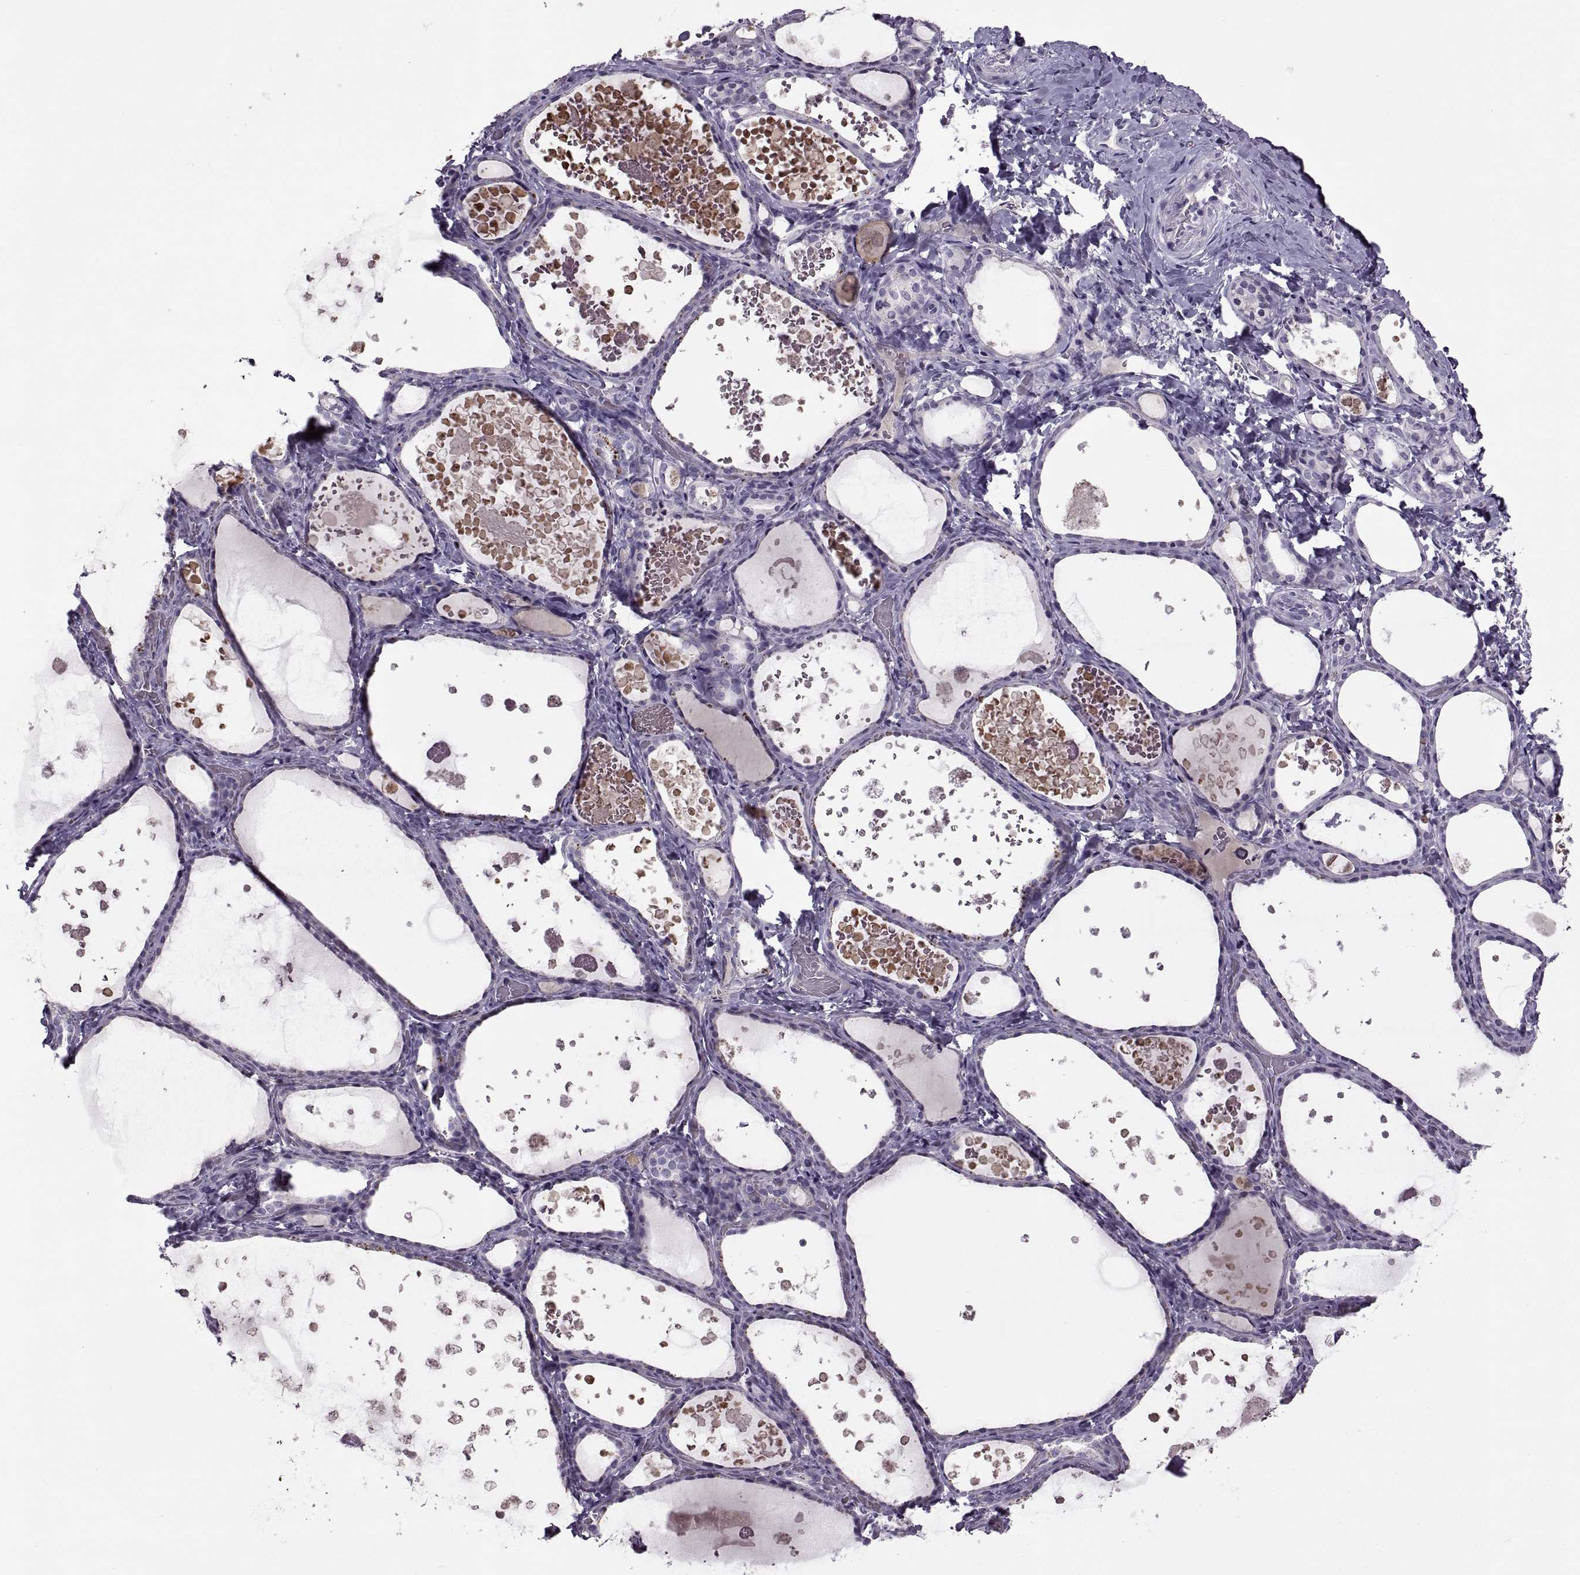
{"staining": {"intensity": "negative", "quantity": "none", "location": "none"}, "tissue": "thyroid gland", "cell_type": "Glandular cells", "image_type": "normal", "snomed": [{"axis": "morphology", "description": "Normal tissue, NOS"}, {"axis": "topography", "description": "Thyroid gland"}], "caption": "High power microscopy photomicrograph of an immunohistochemistry micrograph of unremarkable thyroid gland, revealing no significant expression in glandular cells.", "gene": "RSPH6A", "patient": {"sex": "female", "age": 56}}